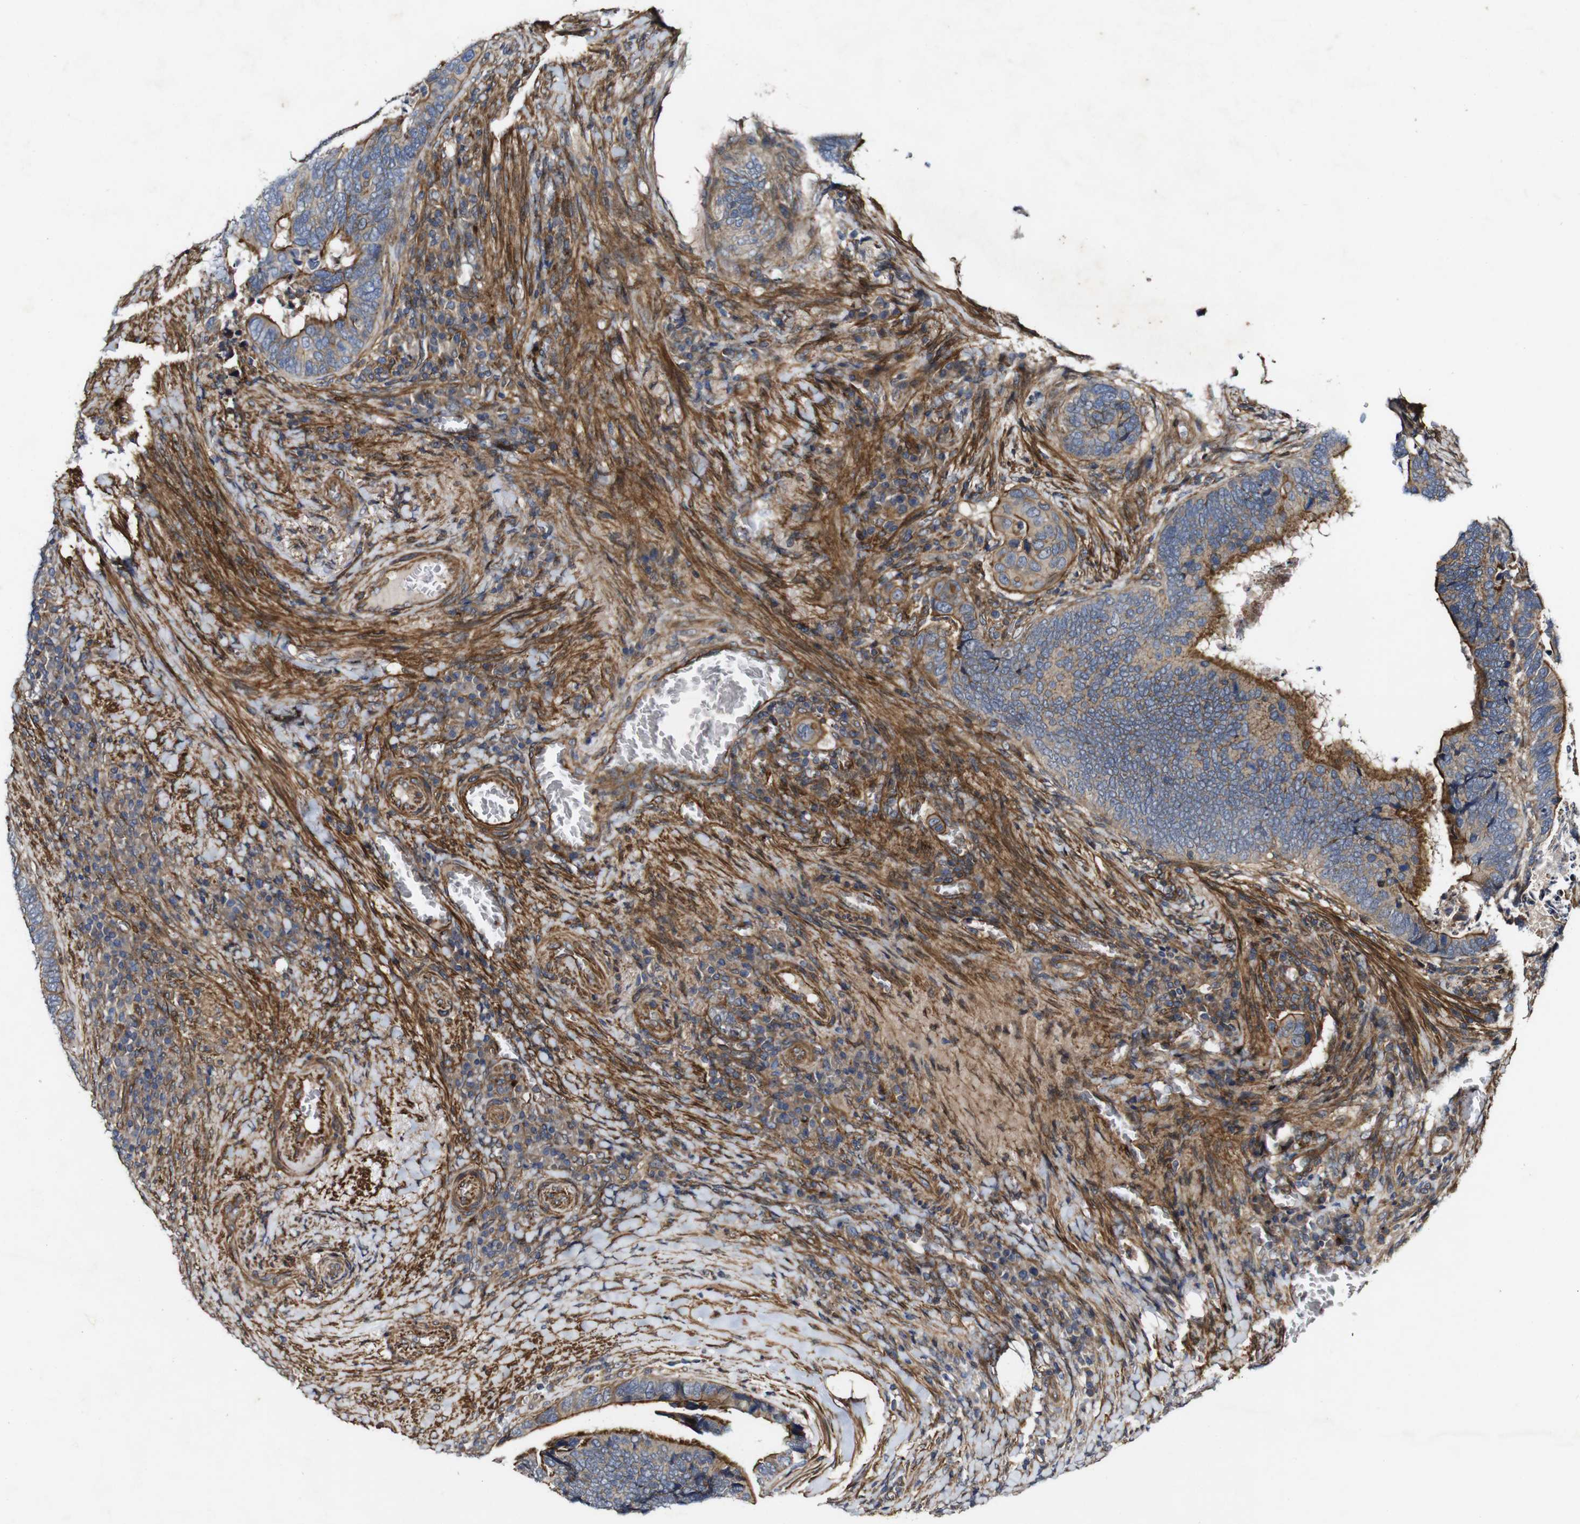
{"staining": {"intensity": "moderate", "quantity": ">75%", "location": "cytoplasmic/membranous"}, "tissue": "colorectal cancer", "cell_type": "Tumor cells", "image_type": "cancer", "snomed": [{"axis": "morphology", "description": "Adenocarcinoma, NOS"}, {"axis": "topography", "description": "Colon"}], "caption": "This is a micrograph of immunohistochemistry staining of colorectal adenocarcinoma, which shows moderate staining in the cytoplasmic/membranous of tumor cells.", "gene": "GSDME", "patient": {"sex": "male", "age": 72}}